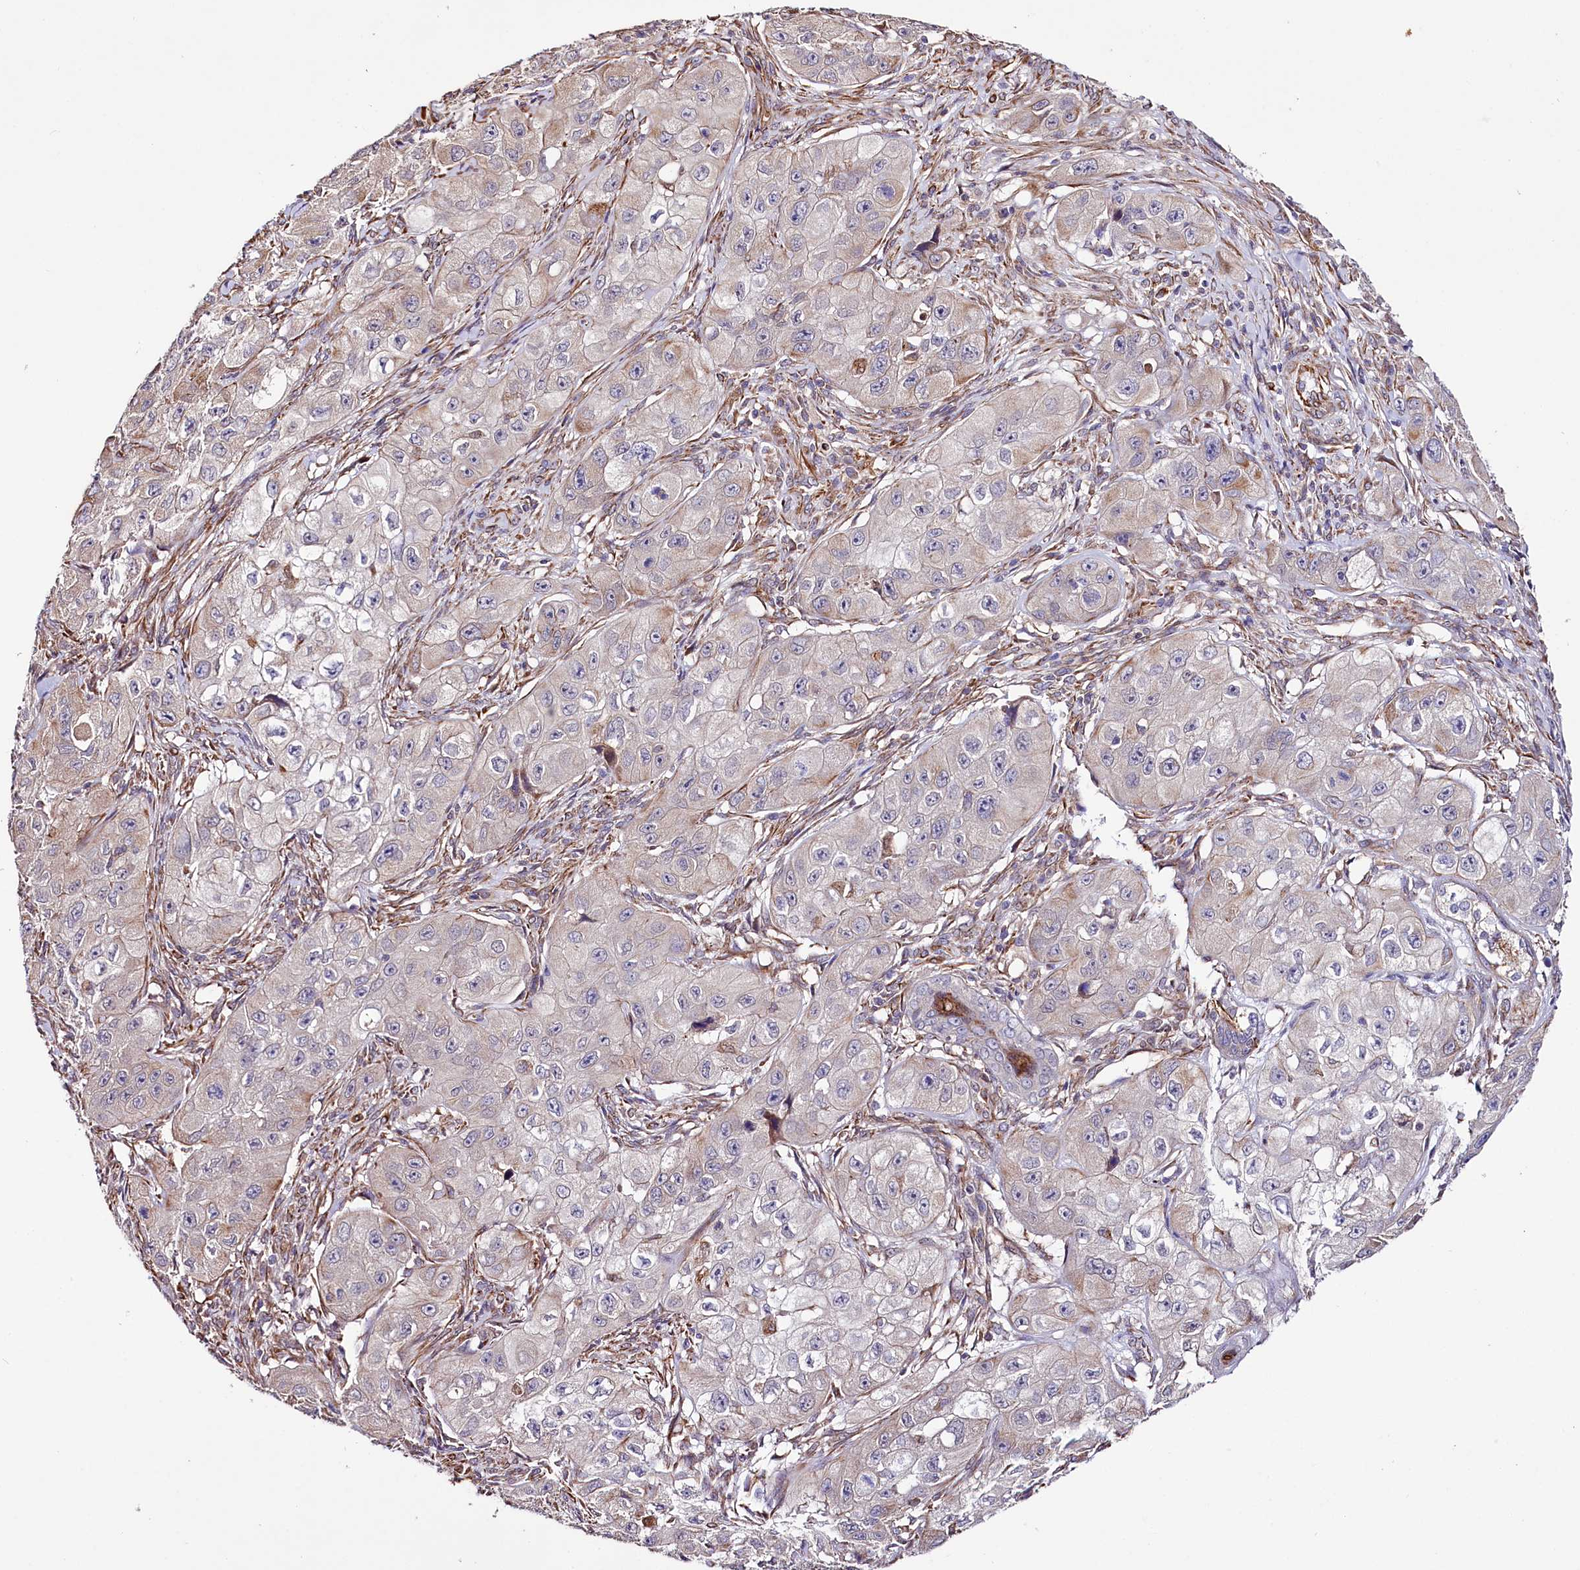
{"staining": {"intensity": "negative", "quantity": "none", "location": "none"}, "tissue": "skin cancer", "cell_type": "Tumor cells", "image_type": "cancer", "snomed": [{"axis": "morphology", "description": "Squamous cell carcinoma, NOS"}, {"axis": "topography", "description": "Skin"}, {"axis": "topography", "description": "Subcutis"}], "caption": "The immunohistochemistry (IHC) image has no significant expression in tumor cells of squamous cell carcinoma (skin) tissue.", "gene": "TTC12", "patient": {"sex": "male", "age": 73}}